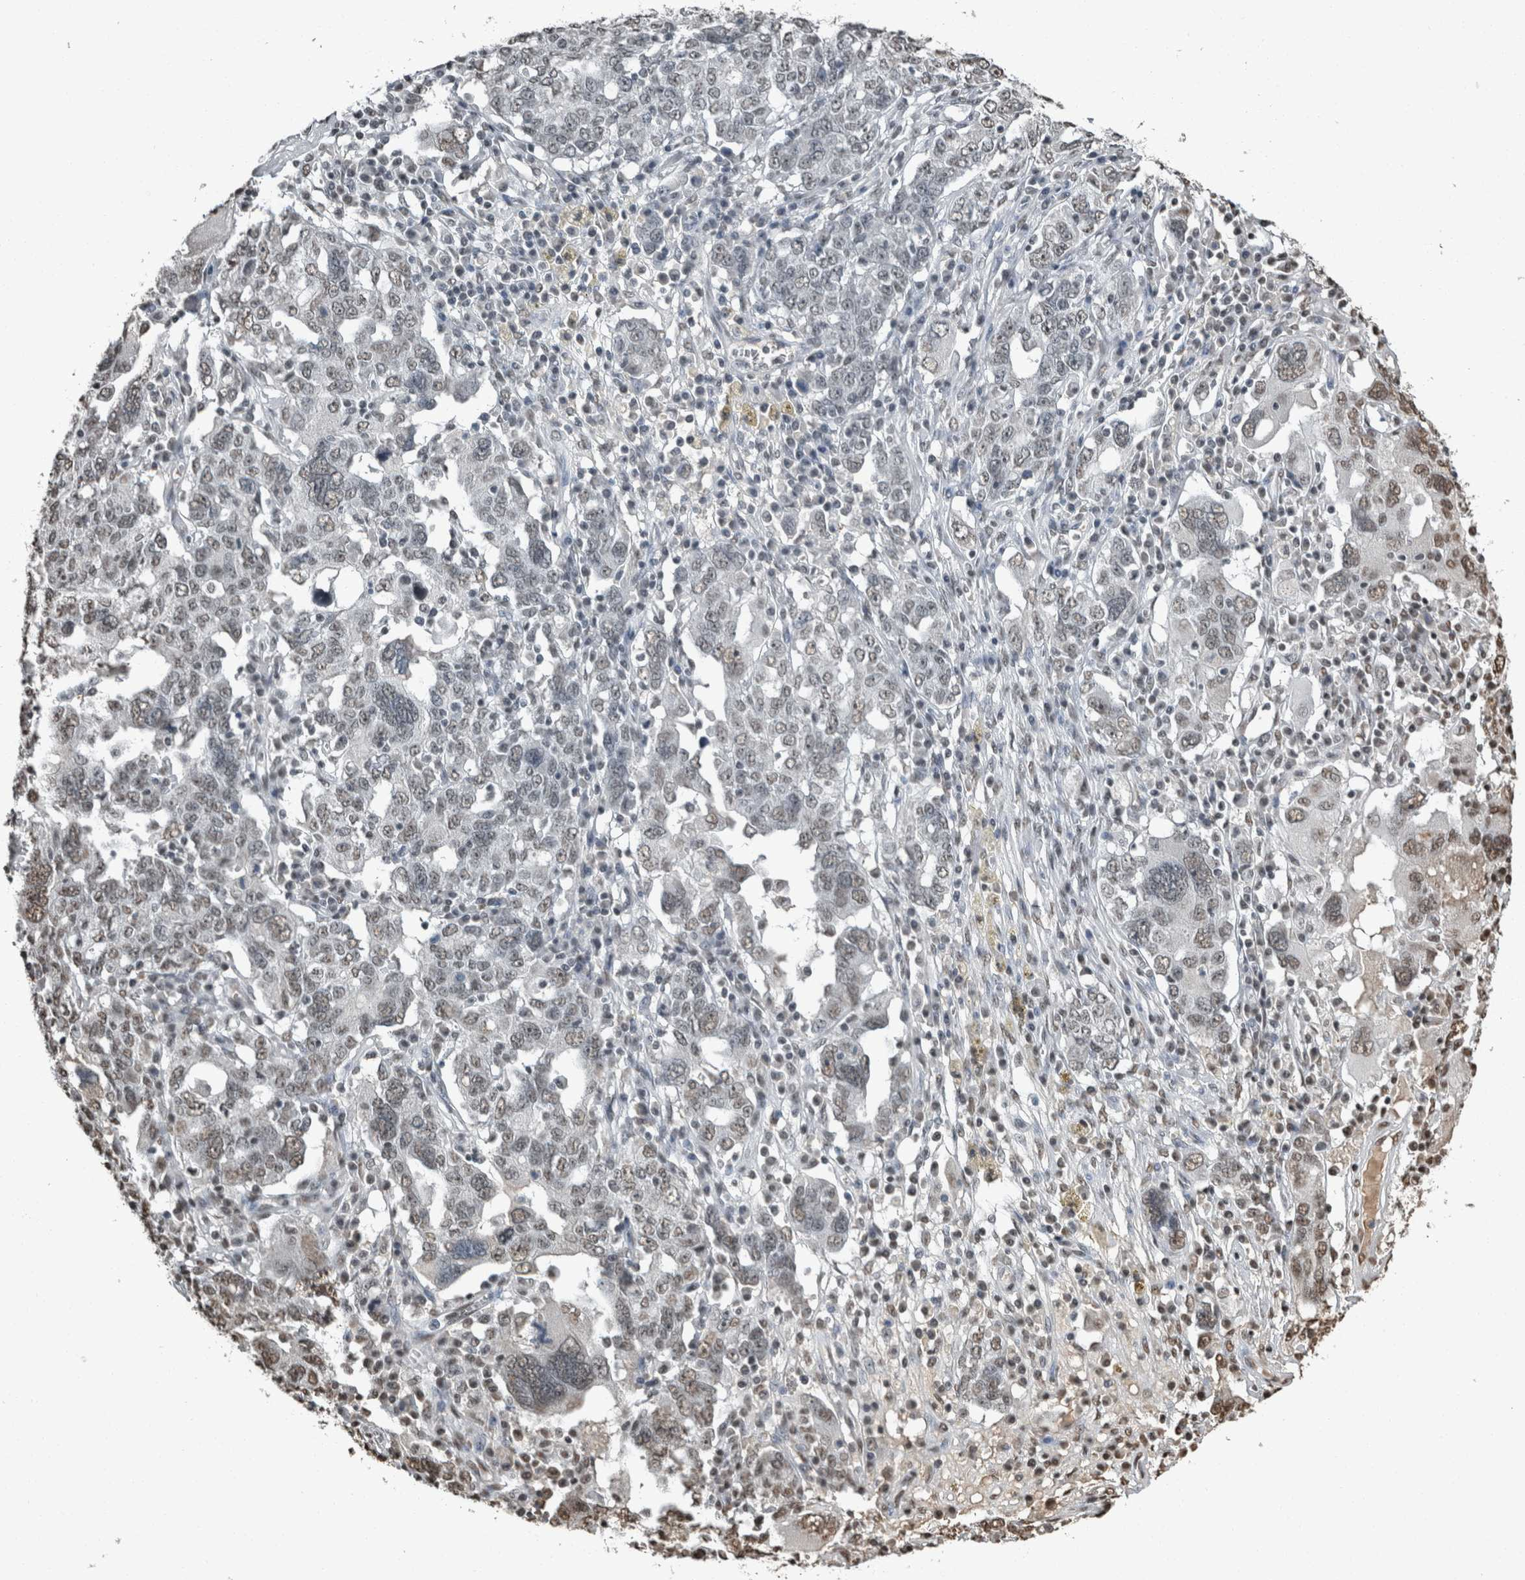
{"staining": {"intensity": "weak", "quantity": ">75%", "location": "nuclear"}, "tissue": "ovarian cancer", "cell_type": "Tumor cells", "image_type": "cancer", "snomed": [{"axis": "morphology", "description": "Carcinoma, endometroid"}, {"axis": "topography", "description": "Ovary"}], "caption": "Immunohistochemical staining of endometroid carcinoma (ovarian) exhibits weak nuclear protein staining in approximately >75% of tumor cells. (brown staining indicates protein expression, while blue staining denotes nuclei).", "gene": "TGS1", "patient": {"sex": "female", "age": 62}}